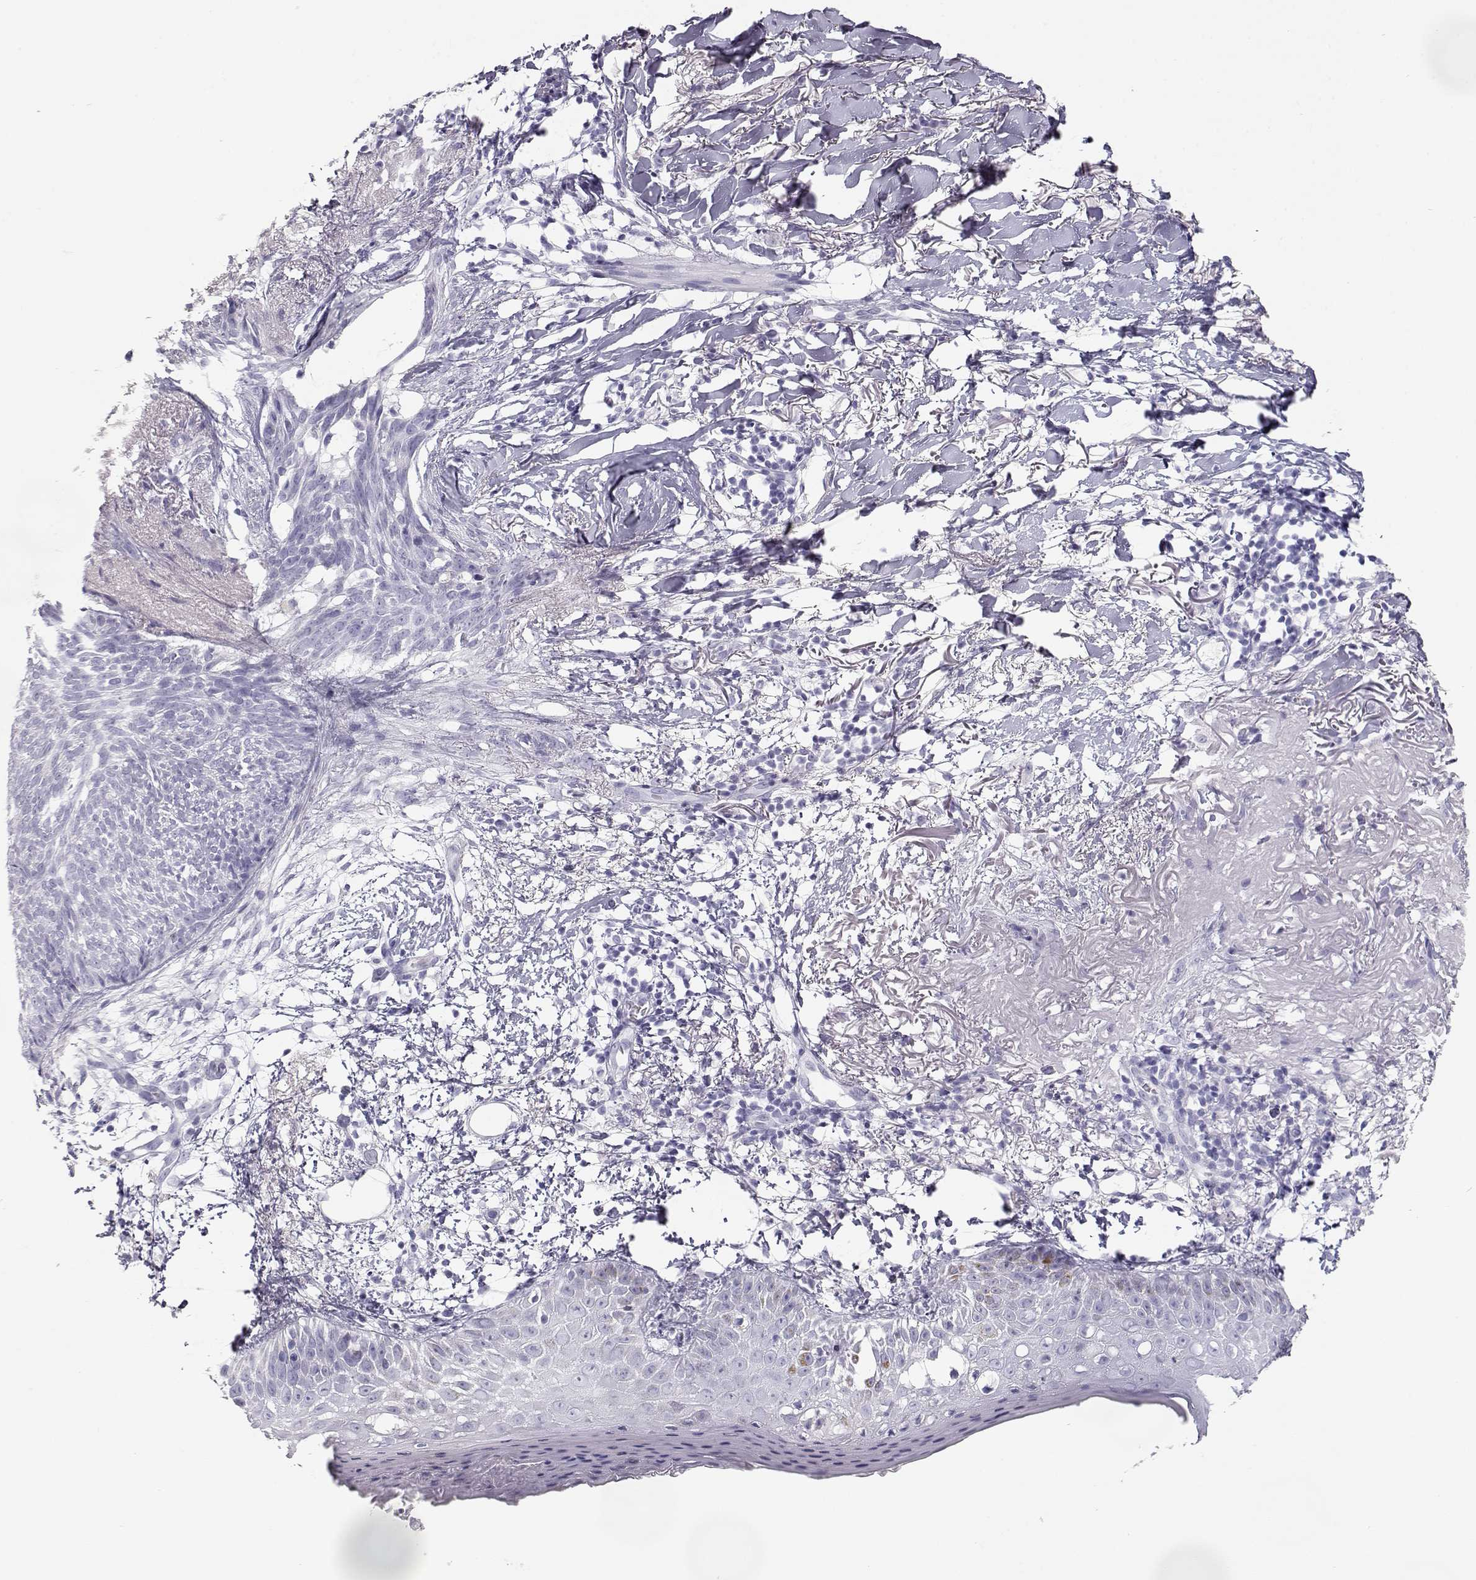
{"staining": {"intensity": "negative", "quantity": "none", "location": "none"}, "tissue": "skin cancer", "cell_type": "Tumor cells", "image_type": "cancer", "snomed": [{"axis": "morphology", "description": "Normal tissue, NOS"}, {"axis": "morphology", "description": "Basal cell carcinoma"}, {"axis": "topography", "description": "Skin"}], "caption": "Human basal cell carcinoma (skin) stained for a protein using immunohistochemistry displays no expression in tumor cells.", "gene": "TKTL1", "patient": {"sex": "male", "age": 84}}